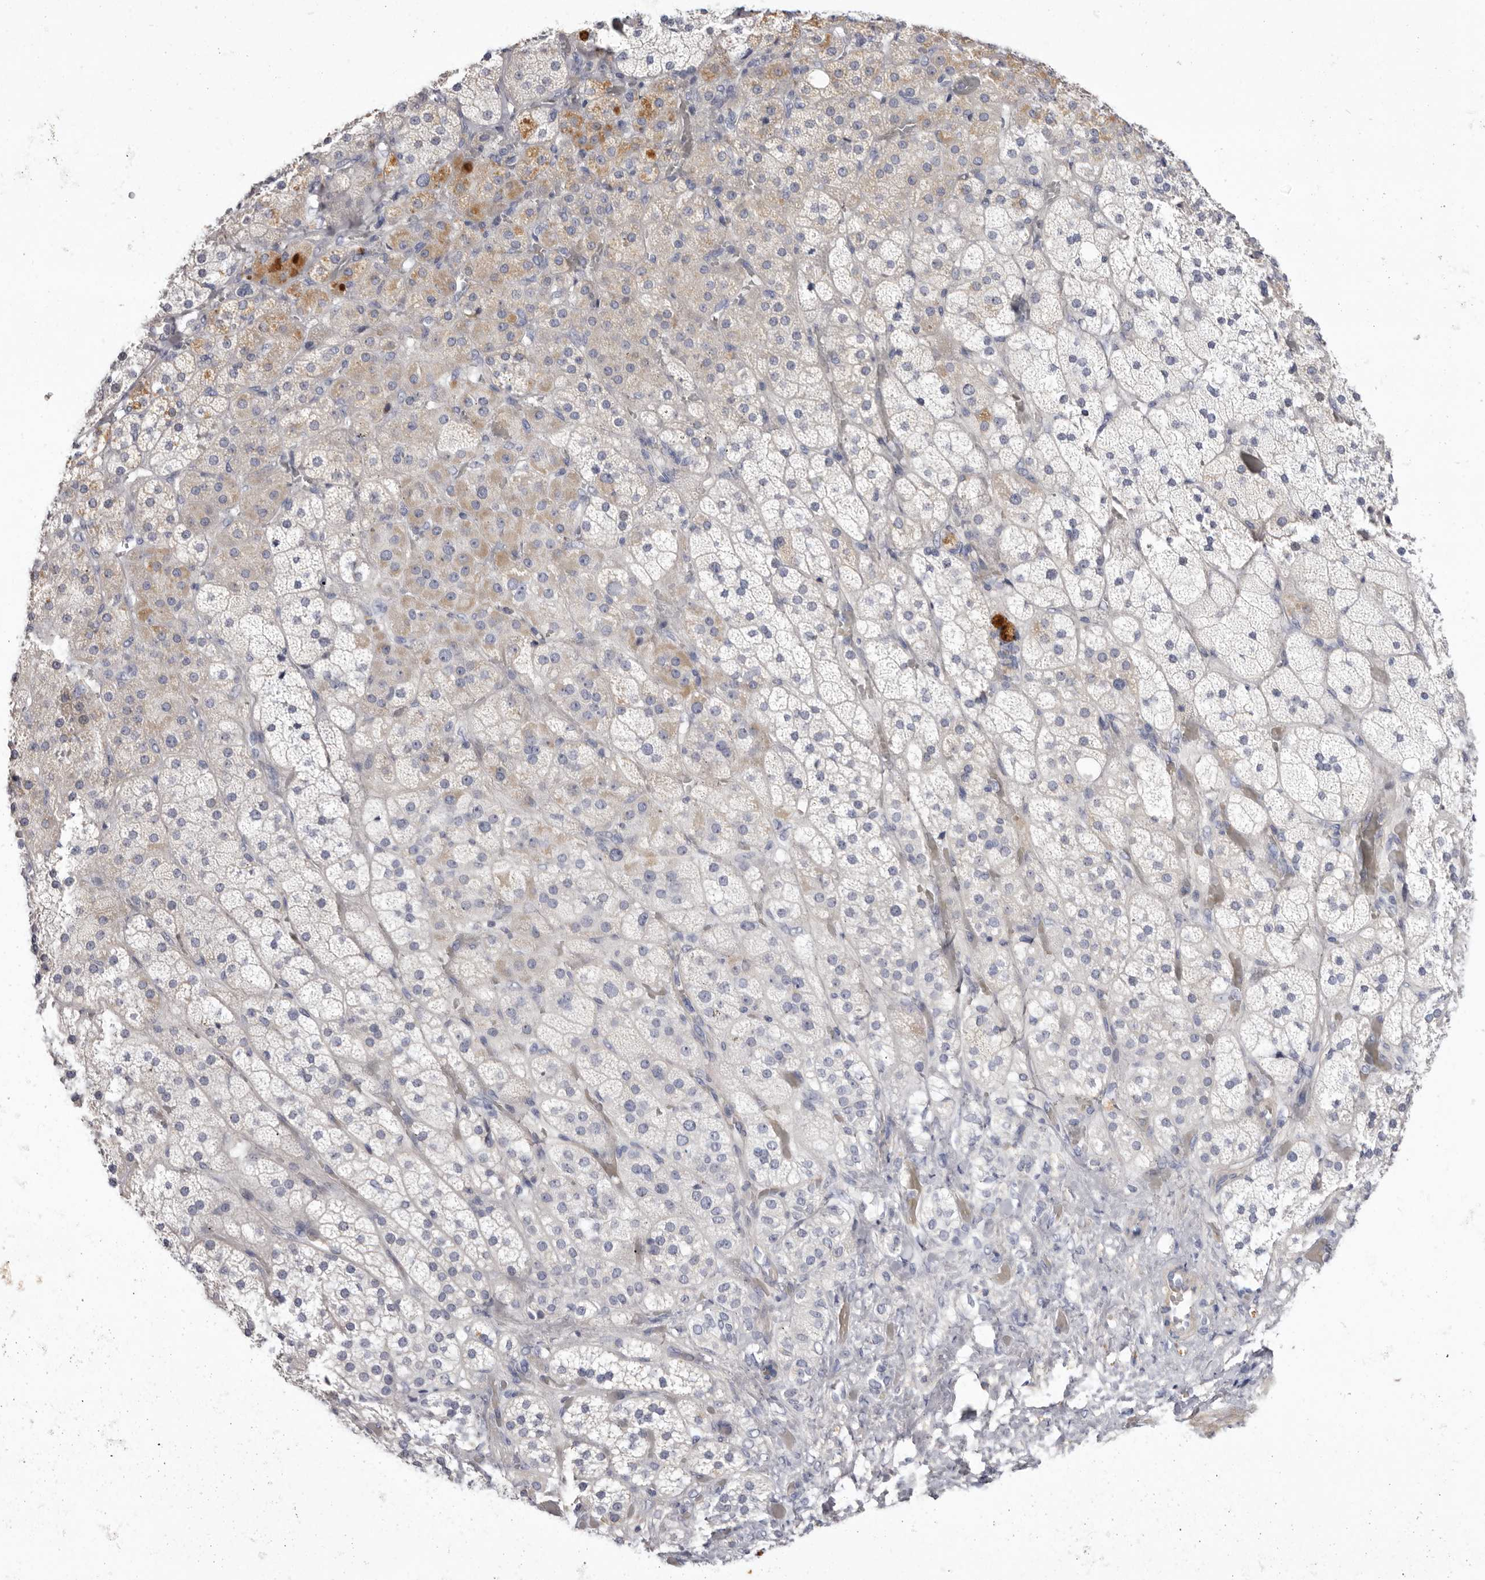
{"staining": {"intensity": "moderate", "quantity": "<25%", "location": "cytoplasmic/membranous"}, "tissue": "adrenal gland", "cell_type": "Glandular cells", "image_type": "normal", "snomed": [{"axis": "morphology", "description": "Normal tissue, NOS"}, {"axis": "topography", "description": "Adrenal gland"}], "caption": "Human adrenal gland stained with a brown dye reveals moderate cytoplasmic/membranous positive staining in about <25% of glandular cells.", "gene": "S1PR5", "patient": {"sex": "male", "age": 57}}